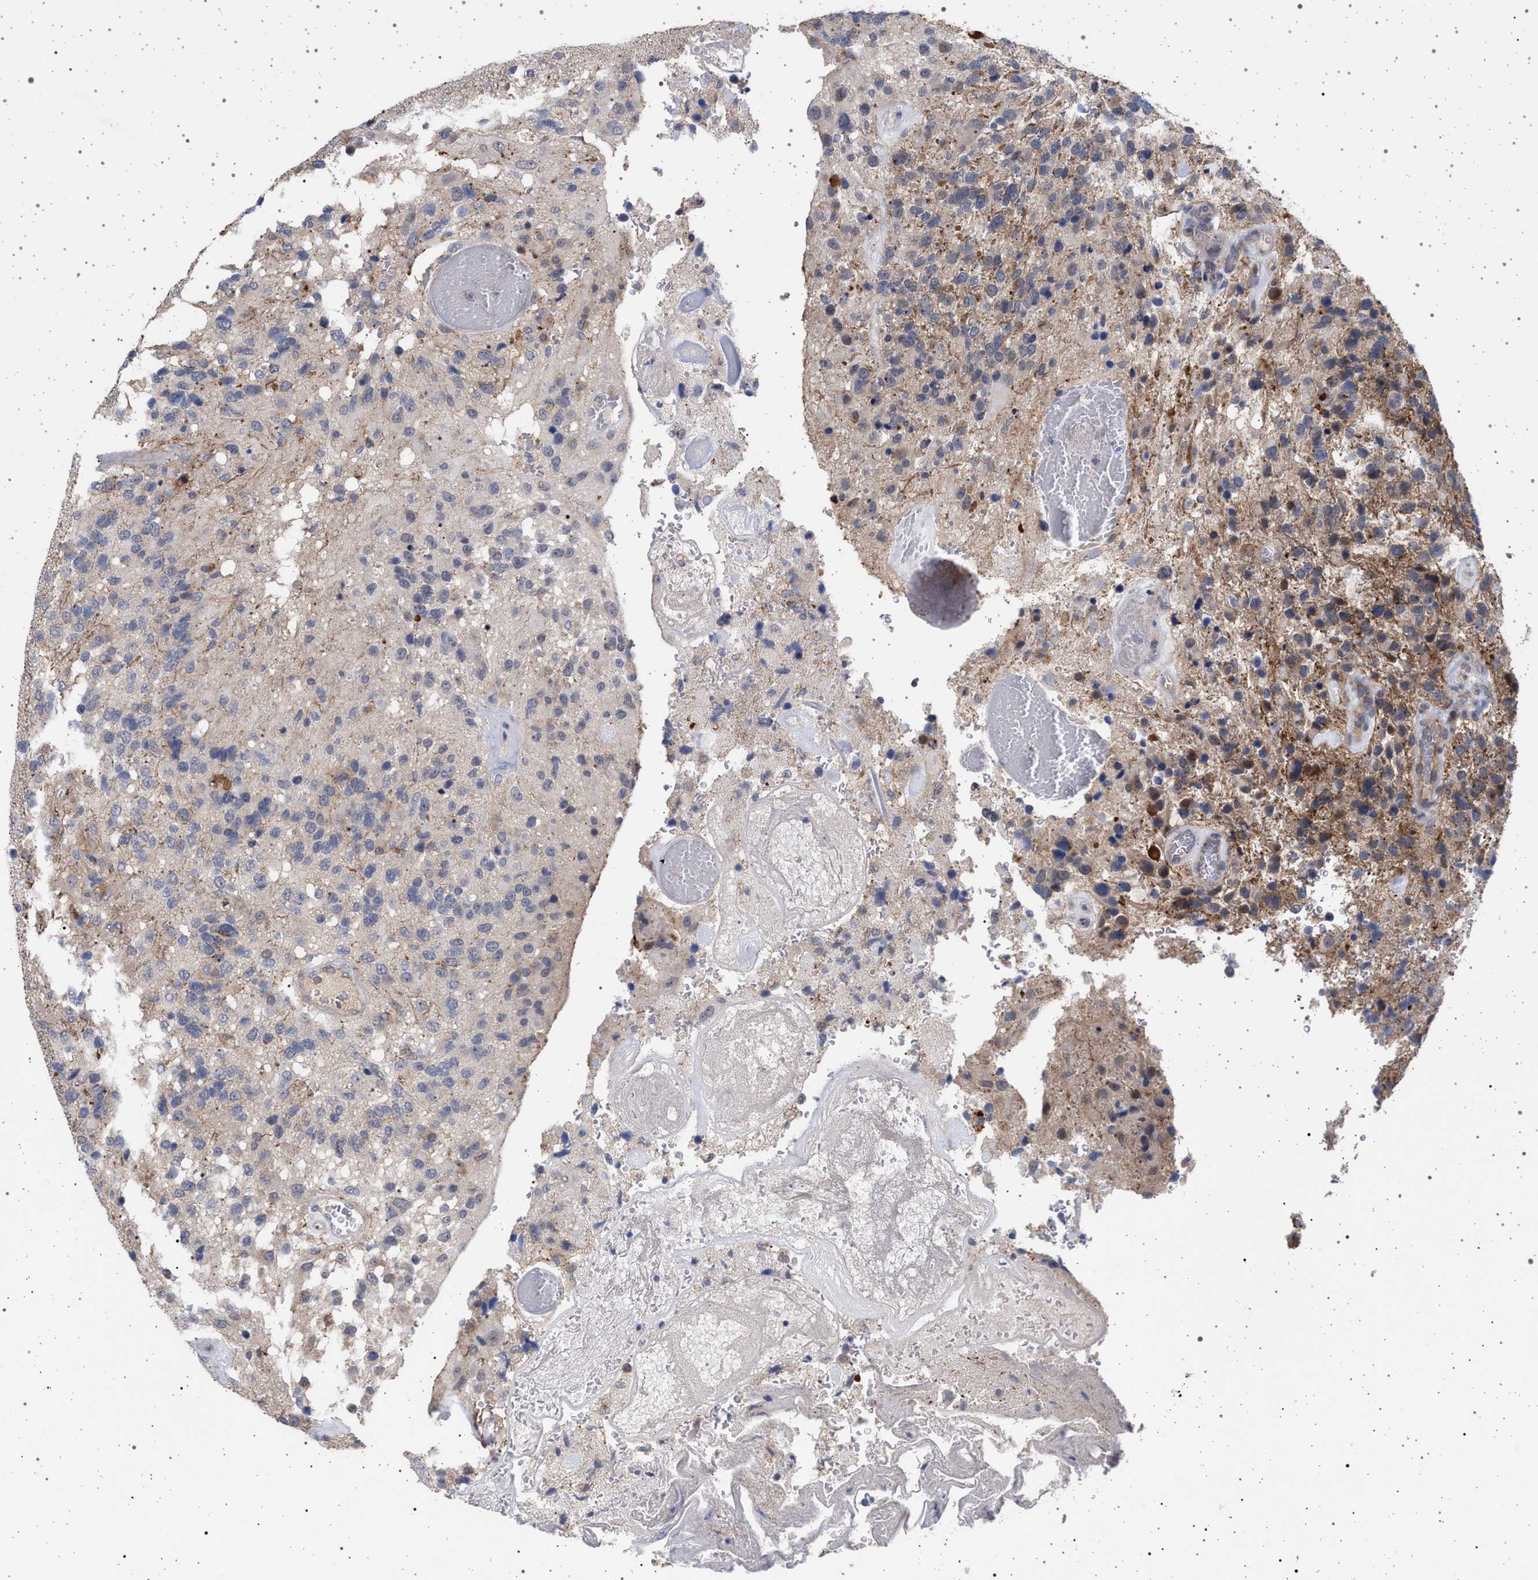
{"staining": {"intensity": "weak", "quantity": "<25%", "location": "cytoplasmic/membranous"}, "tissue": "glioma", "cell_type": "Tumor cells", "image_type": "cancer", "snomed": [{"axis": "morphology", "description": "Glioma, malignant, High grade"}, {"axis": "topography", "description": "Brain"}], "caption": "IHC image of glioma stained for a protein (brown), which reveals no positivity in tumor cells.", "gene": "RBM48", "patient": {"sex": "female", "age": 58}}